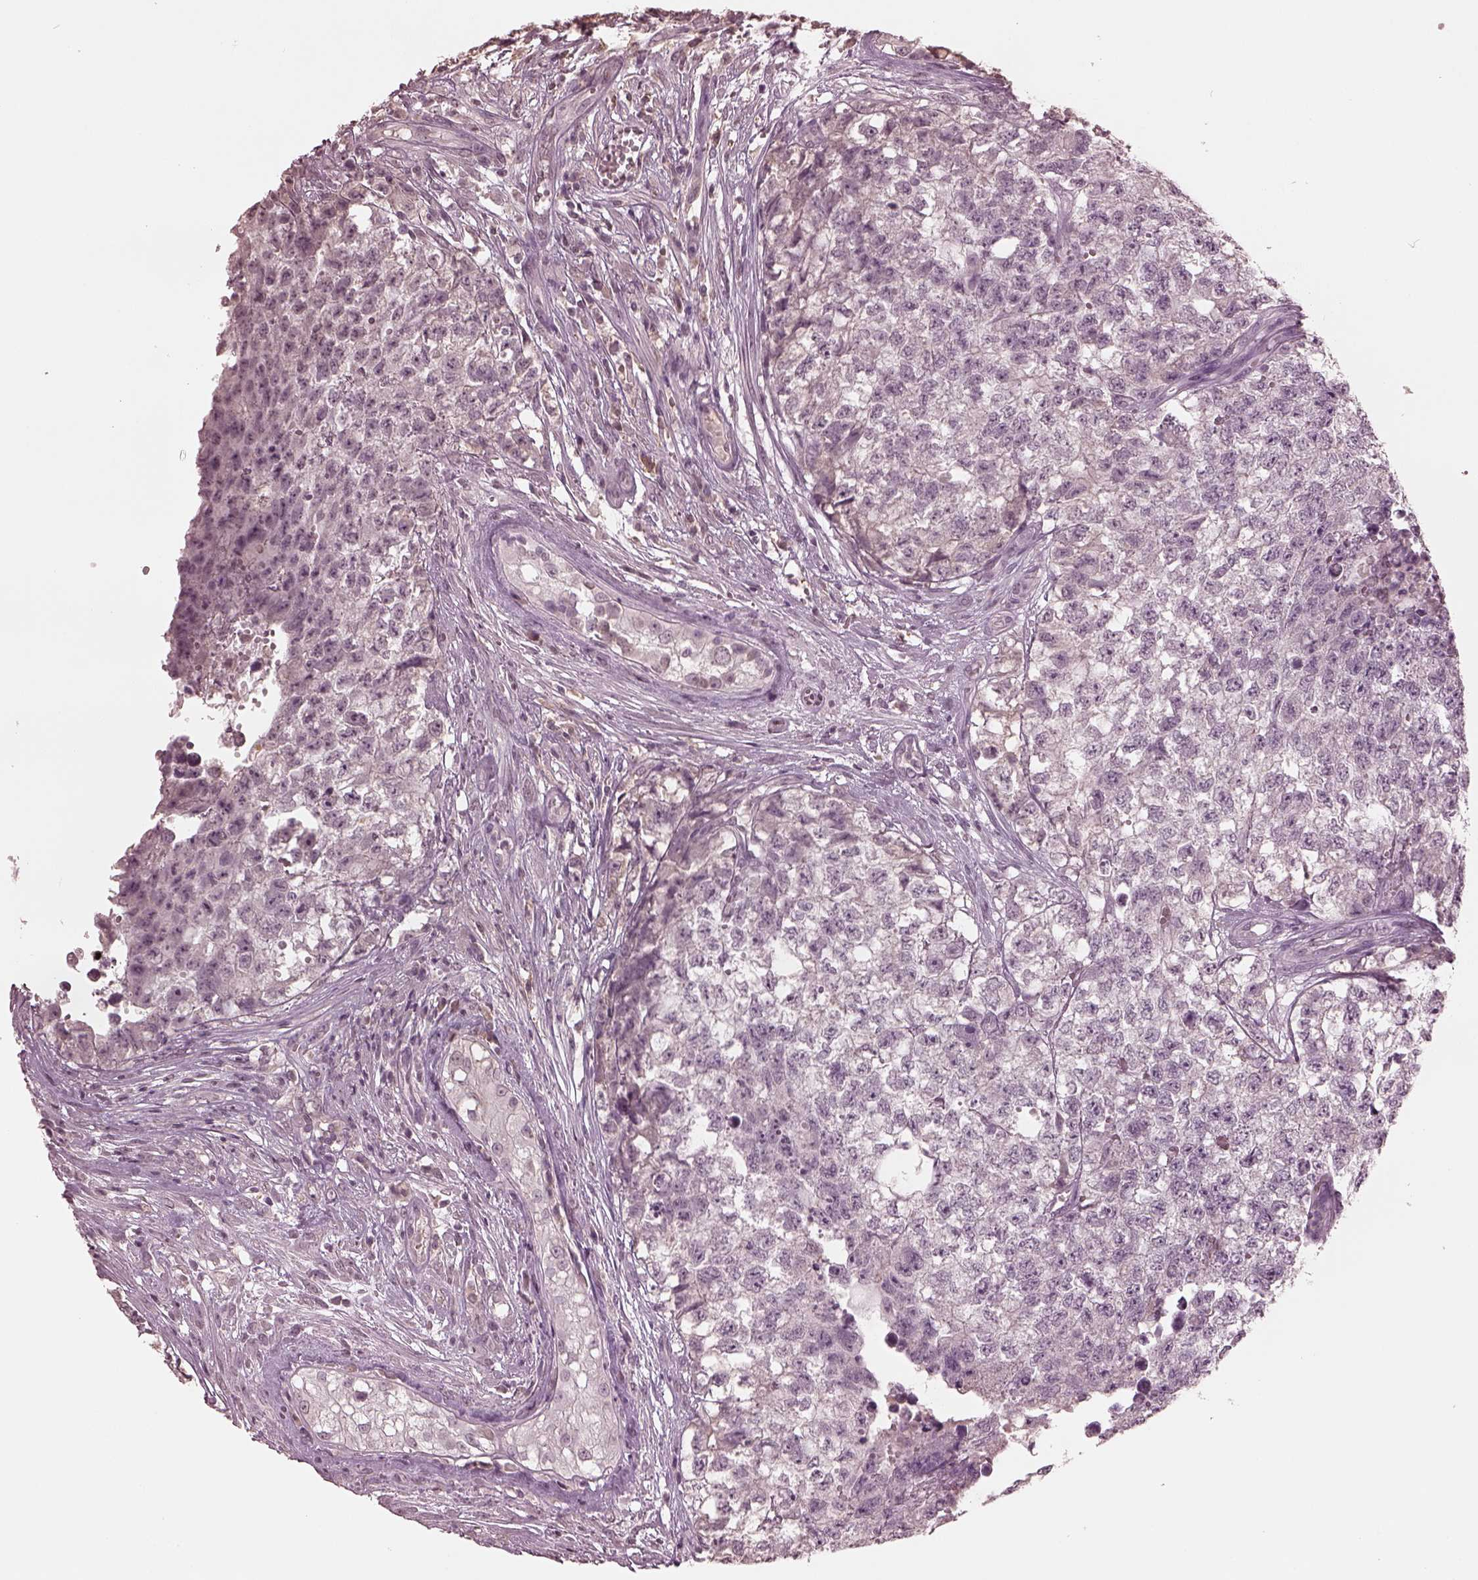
{"staining": {"intensity": "negative", "quantity": "none", "location": "none"}, "tissue": "testis cancer", "cell_type": "Tumor cells", "image_type": "cancer", "snomed": [{"axis": "morphology", "description": "Seminoma, NOS"}, {"axis": "morphology", "description": "Carcinoma, Embryonal, NOS"}, {"axis": "topography", "description": "Testis"}], "caption": "An image of testis cancer (seminoma) stained for a protein exhibits no brown staining in tumor cells.", "gene": "KRT79", "patient": {"sex": "male", "age": 22}}